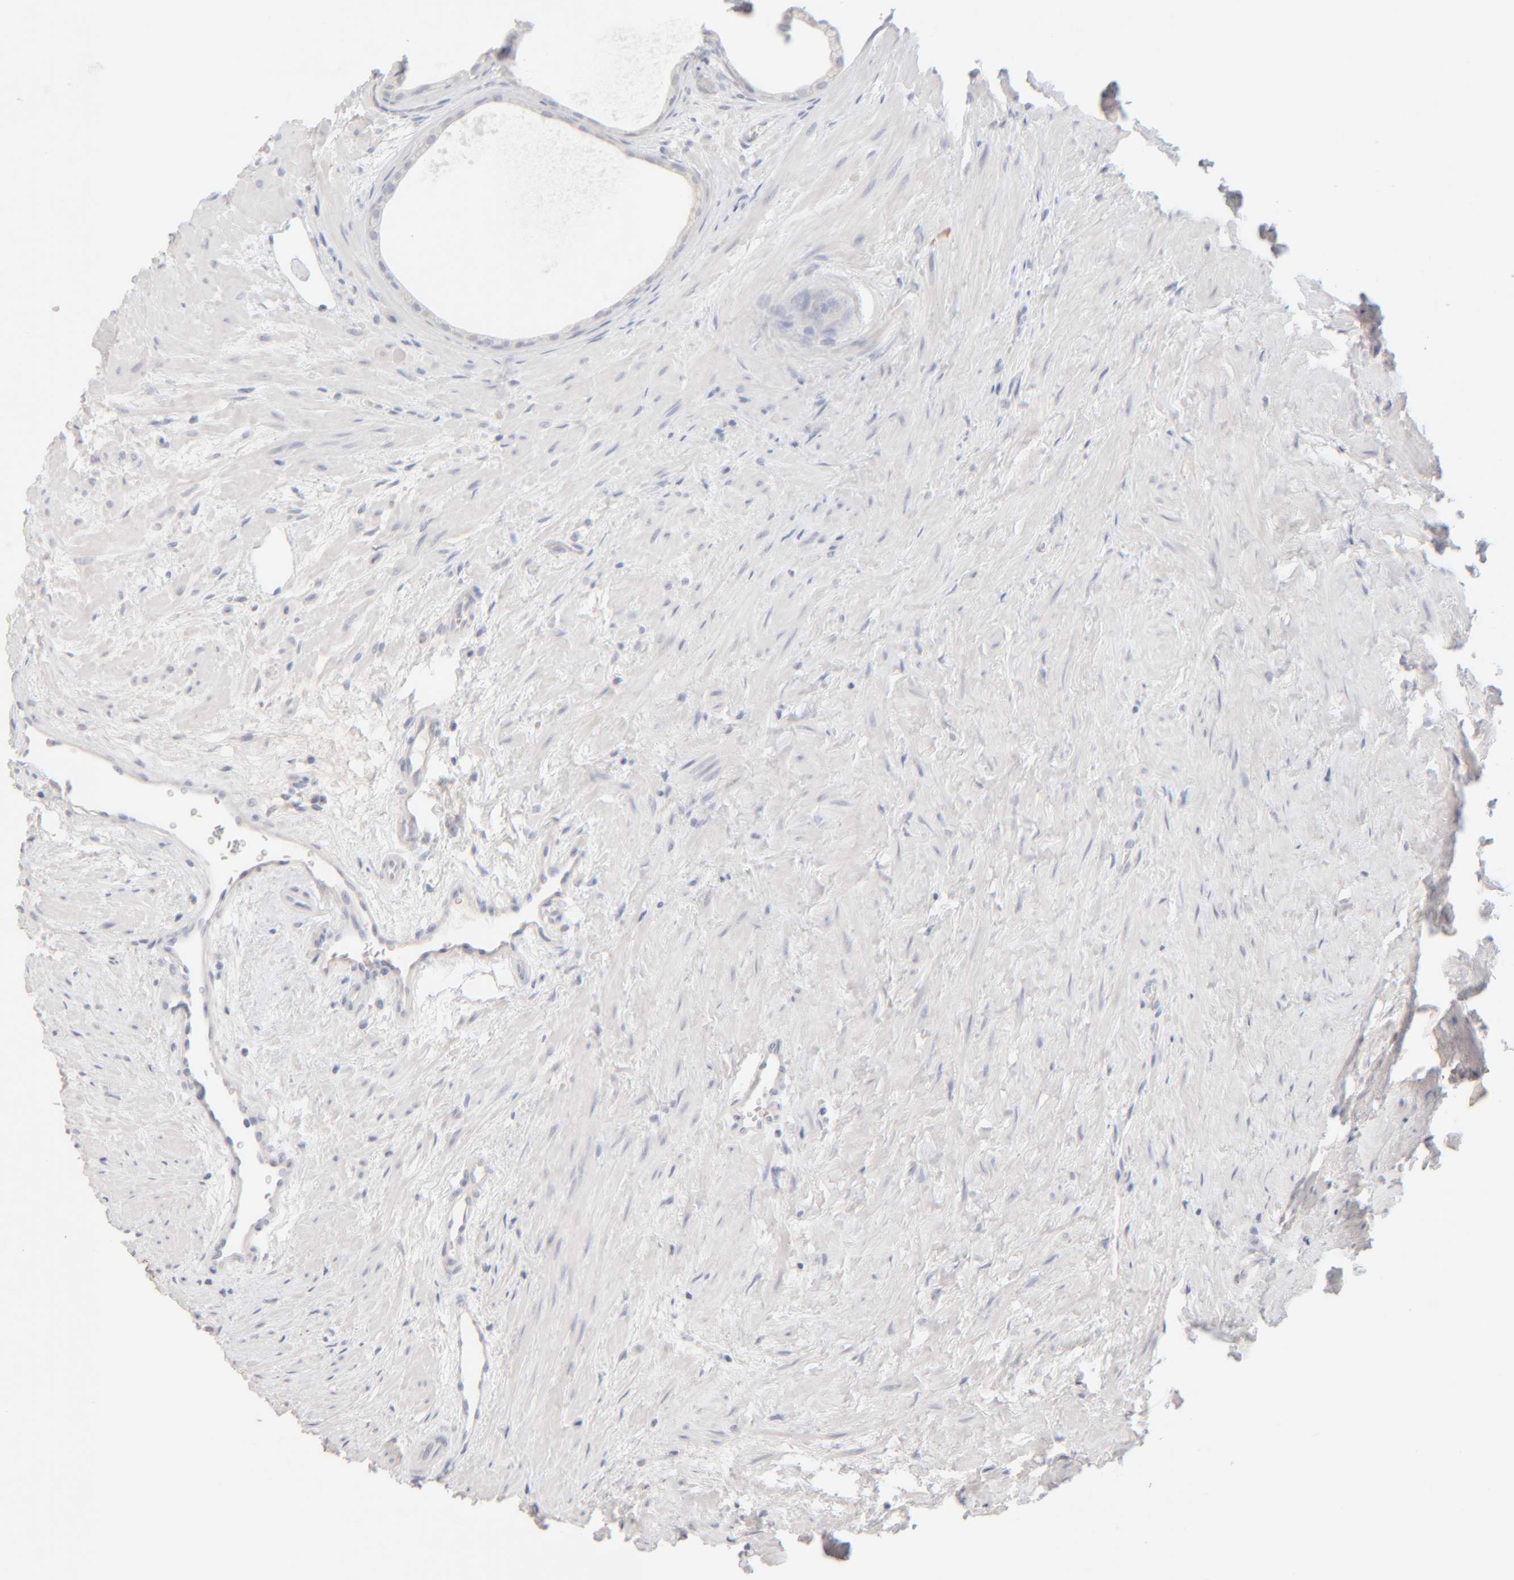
{"staining": {"intensity": "negative", "quantity": "none", "location": "none"}, "tissue": "prostate", "cell_type": "Glandular cells", "image_type": "normal", "snomed": [{"axis": "morphology", "description": "Normal tissue, NOS"}, {"axis": "topography", "description": "Prostate"}], "caption": "The immunohistochemistry image has no significant expression in glandular cells of prostate. (DAB IHC with hematoxylin counter stain).", "gene": "RIDA", "patient": {"sex": "male", "age": 48}}